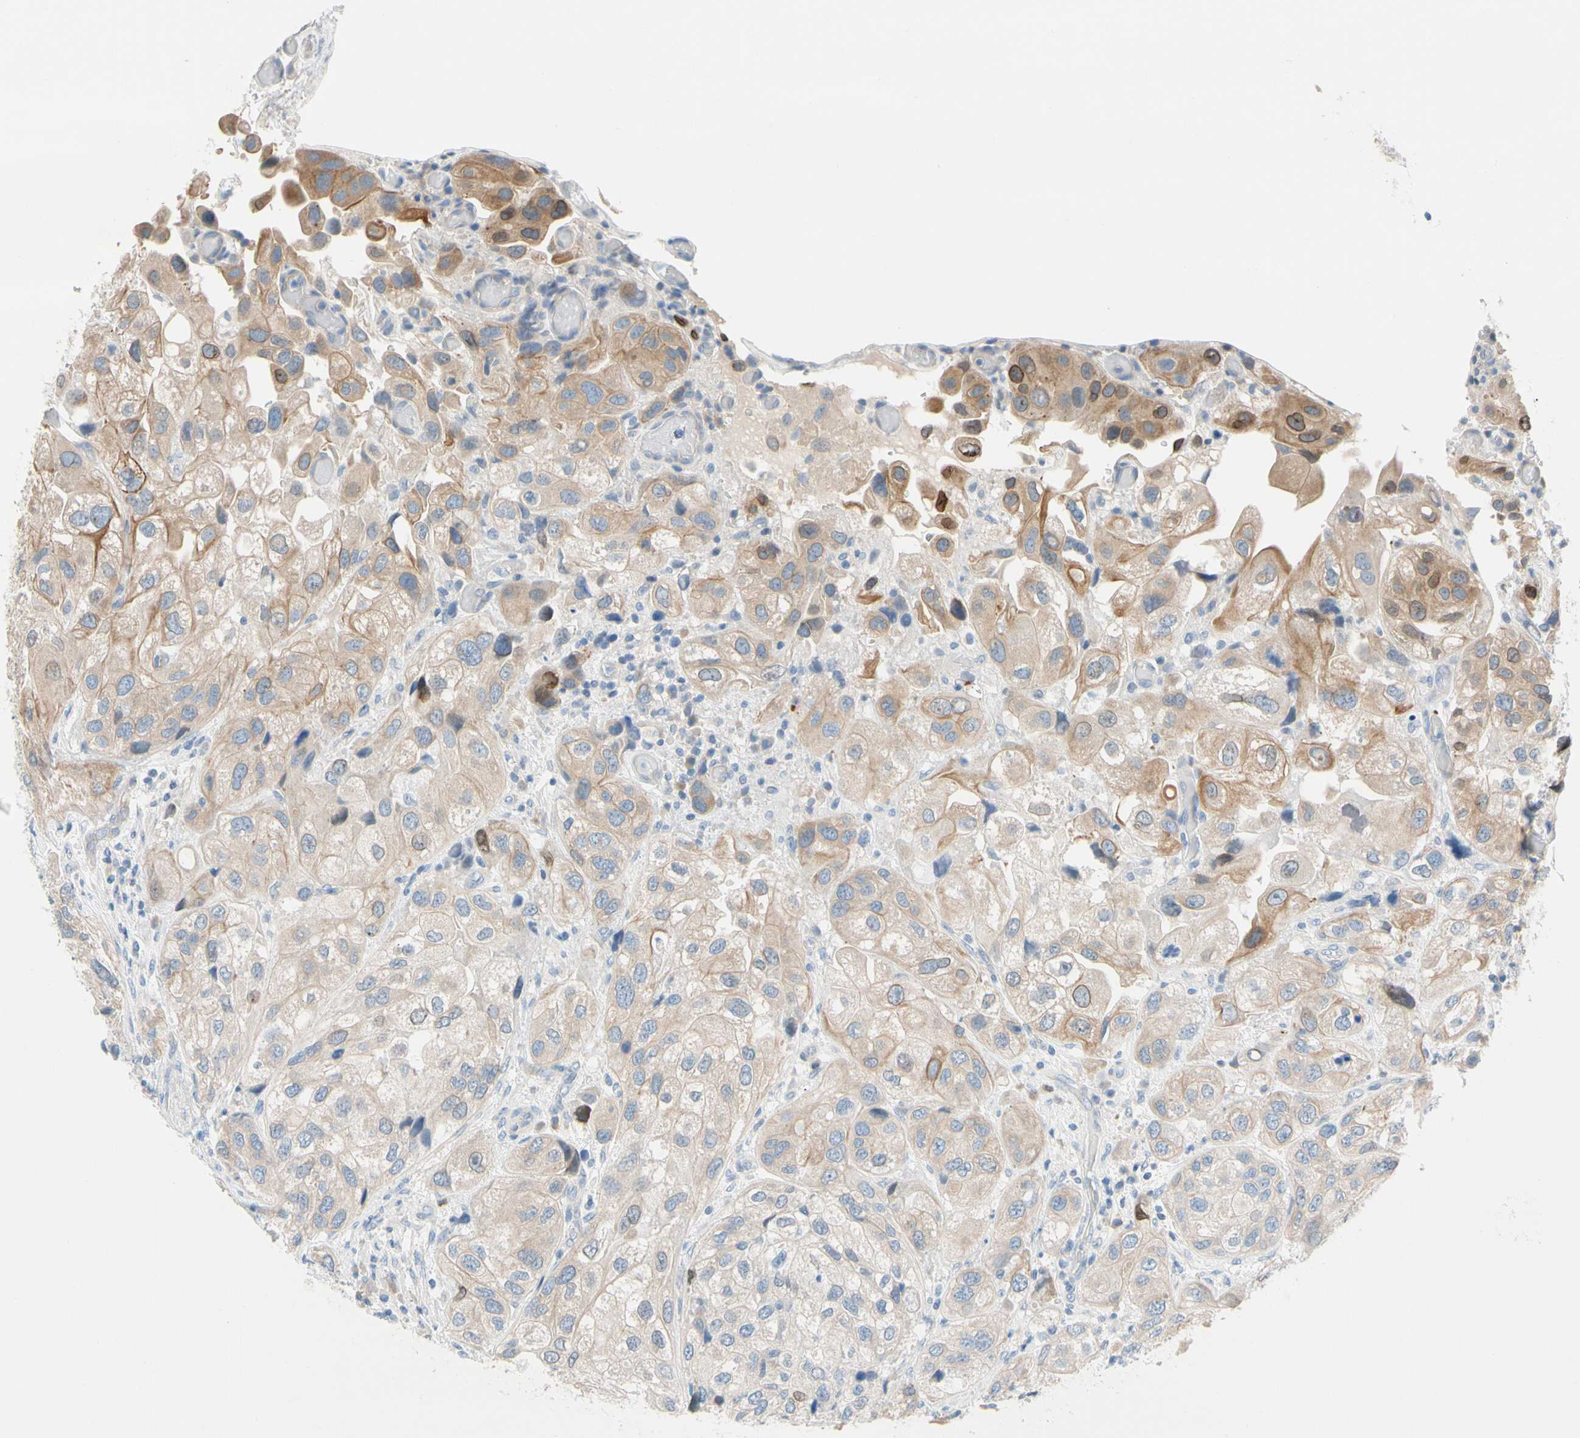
{"staining": {"intensity": "moderate", "quantity": "<25%", "location": "cytoplasmic/membranous"}, "tissue": "urothelial cancer", "cell_type": "Tumor cells", "image_type": "cancer", "snomed": [{"axis": "morphology", "description": "Urothelial carcinoma, High grade"}, {"axis": "topography", "description": "Urinary bladder"}], "caption": "Immunohistochemistry image of neoplastic tissue: urothelial cancer stained using immunohistochemistry (IHC) shows low levels of moderate protein expression localized specifically in the cytoplasmic/membranous of tumor cells, appearing as a cytoplasmic/membranous brown color.", "gene": "ZNF132", "patient": {"sex": "female", "age": 64}}